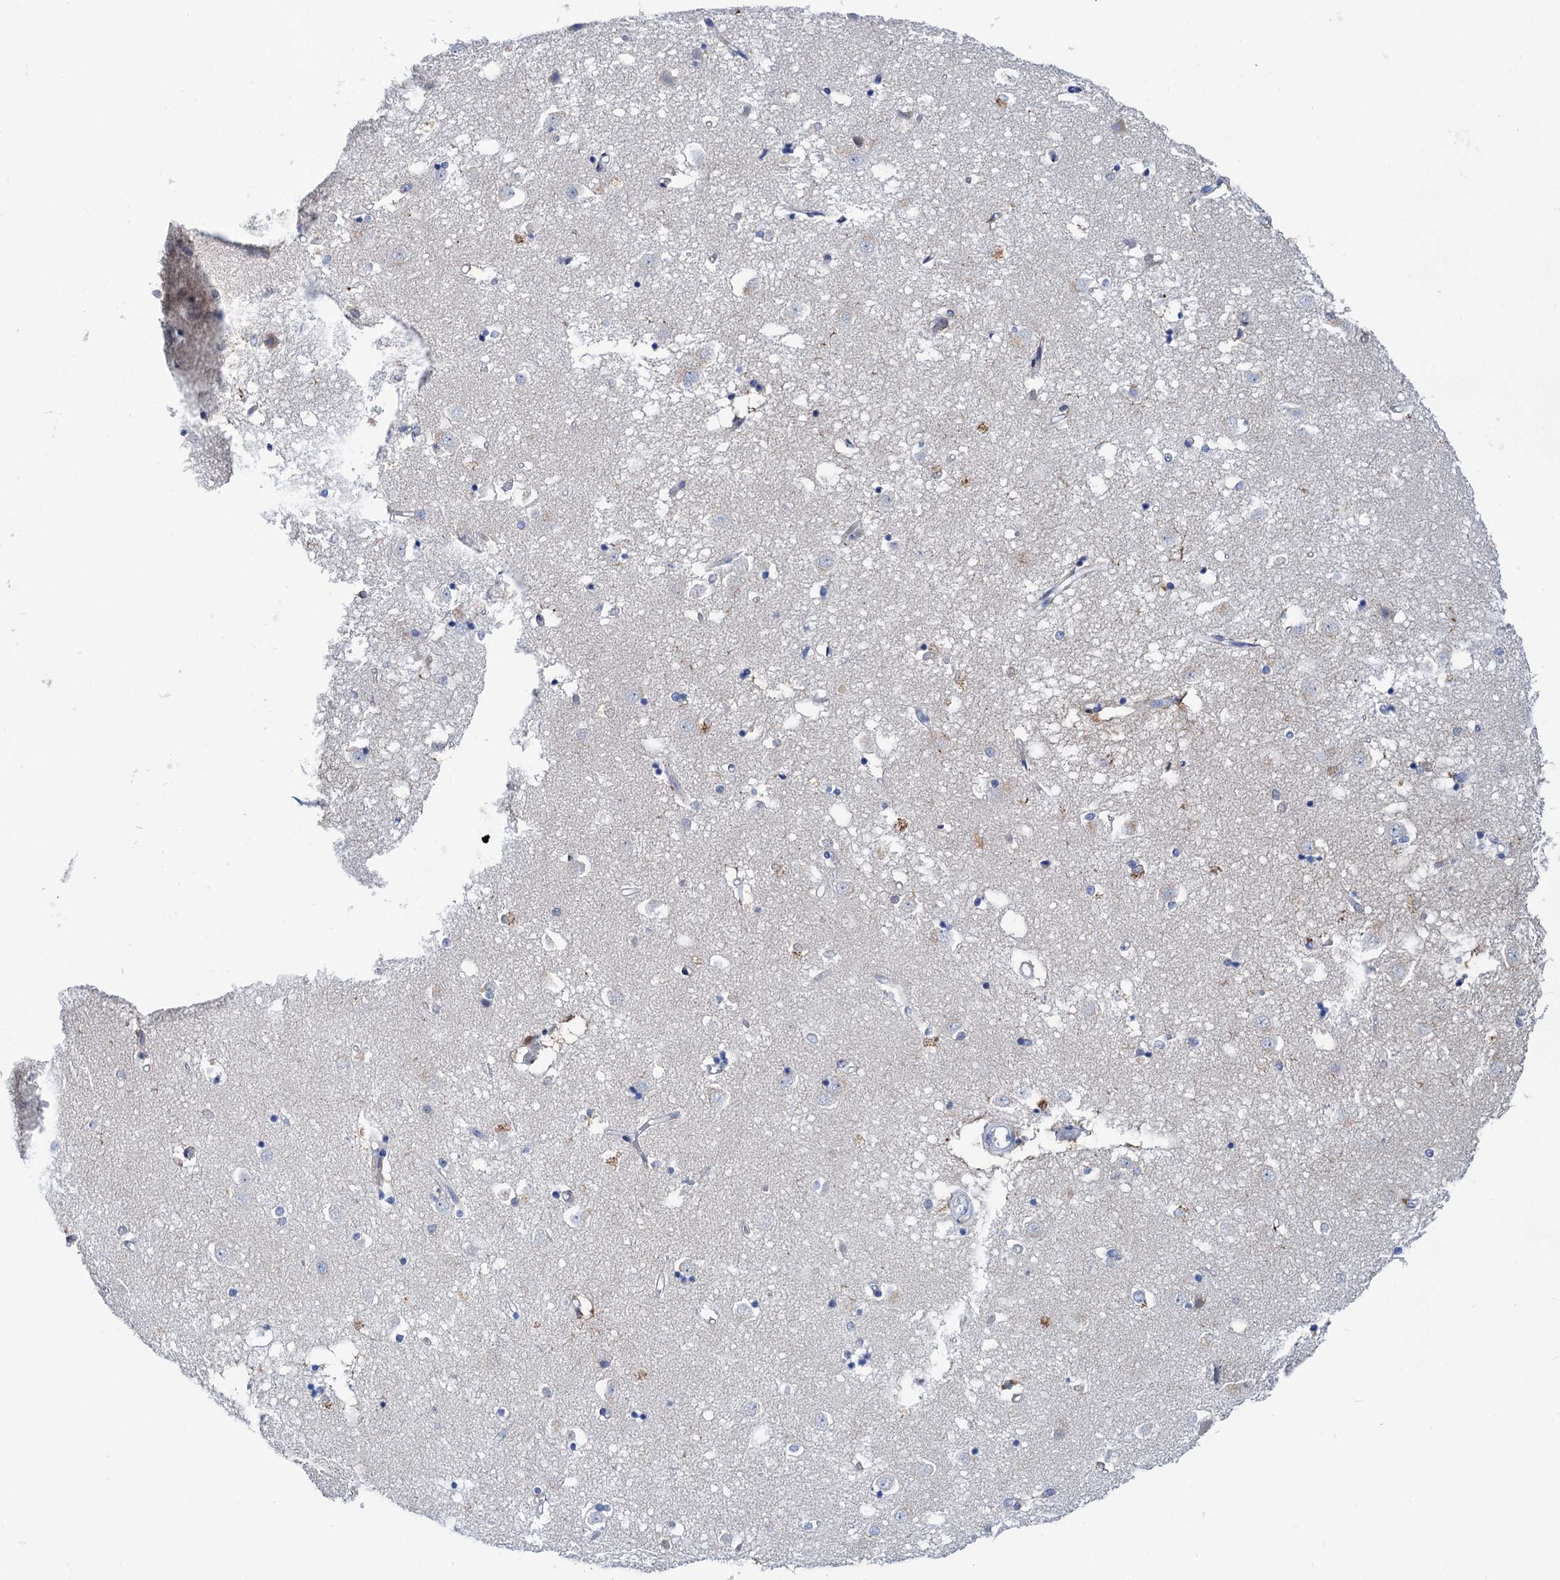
{"staining": {"intensity": "moderate", "quantity": "<25%", "location": "cytoplasmic/membranous"}, "tissue": "caudate", "cell_type": "Glial cells", "image_type": "normal", "snomed": [{"axis": "morphology", "description": "Normal tissue, NOS"}, {"axis": "topography", "description": "Lateral ventricle wall"}], "caption": "Moderate cytoplasmic/membranous staining for a protein is present in about <25% of glial cells of normal caudate using IHC.", "gene": "FAH", "patient": {"sex": "male", "age": 45}}